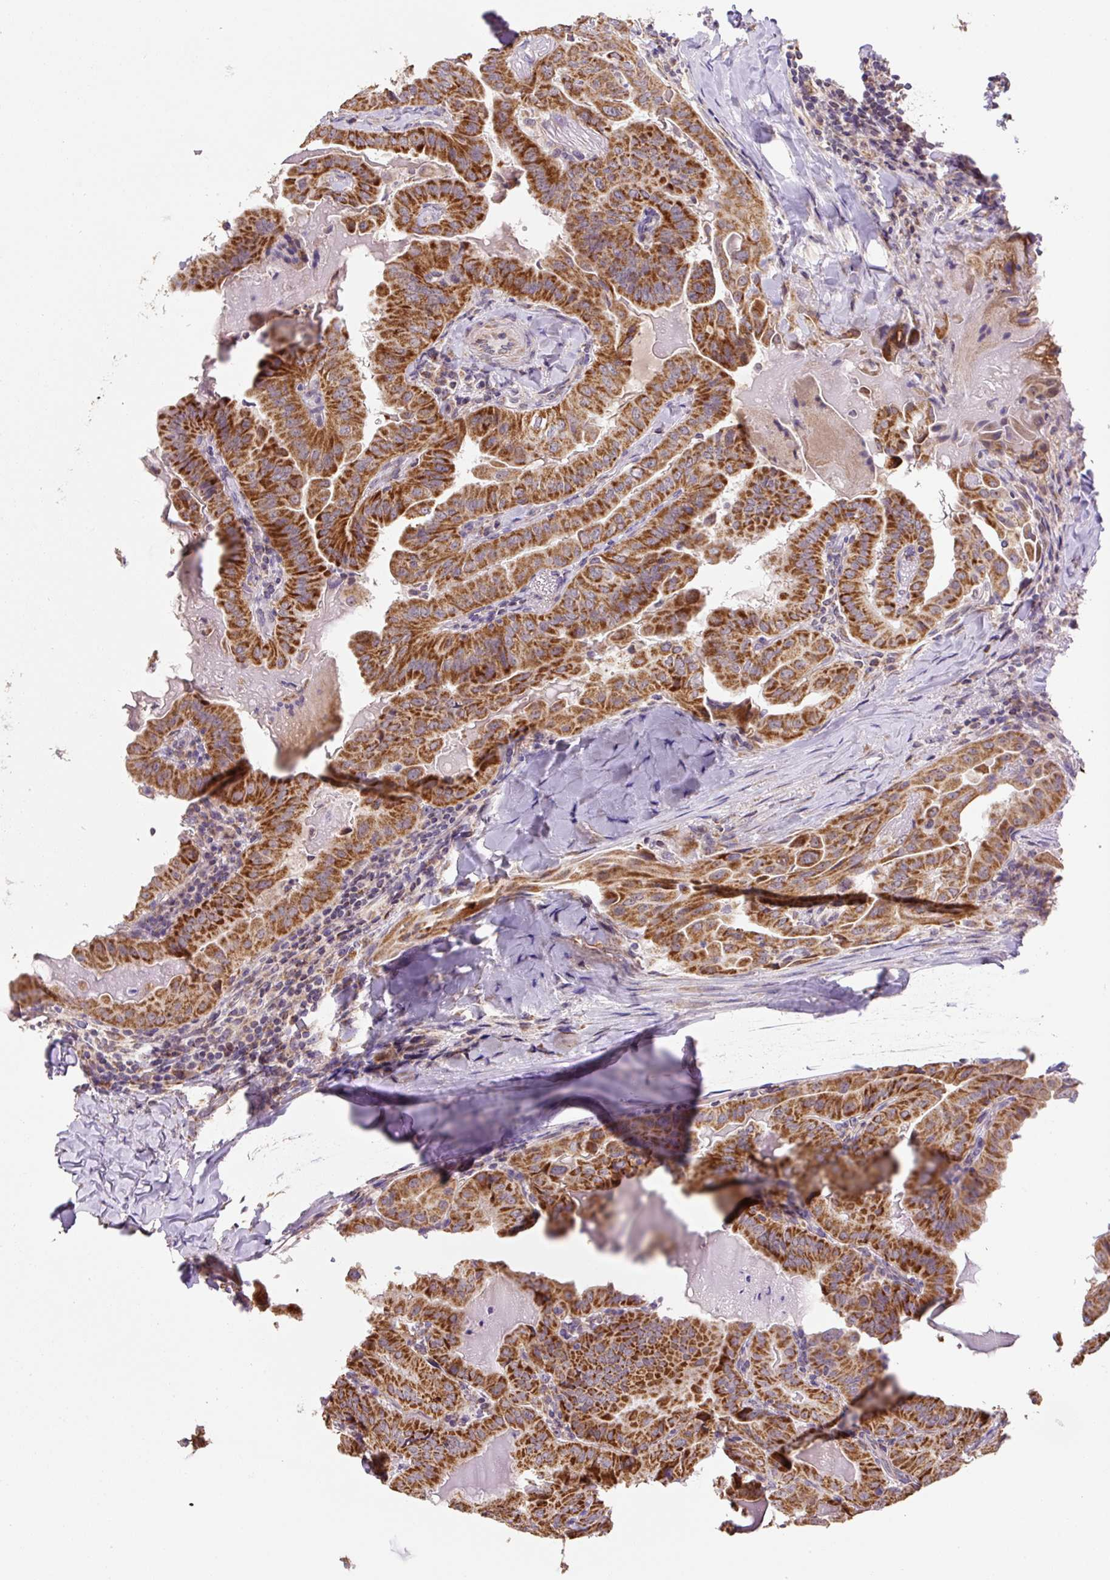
{"staining": {"intensity": "strong", "quantity": ">75%", "location": "cytoplasmic/membranous"}, "tissue": "thyroid cancer", "cell_type": "Tumor cells", "image_type": "cancer", "snomed": [{"axis": "morphology", "description": "Papillary adenocarcinoma, NOS"}, {"axis": "topography", "description": "Thyroid gland"}], "caption": "Immunohistochemistry (IHC) photomicrograph of neoplastic tissue: human thyroid papillary adenocarcinoma stained using IHC shows high levels of strong protein expression localized specifically in the cytoplasmic/membranous of tumor cells, appearing as a cytoplasmic/membranous brown color.", "gene": "MFSD9", "patient": {"sex": "female", "age": 68}}